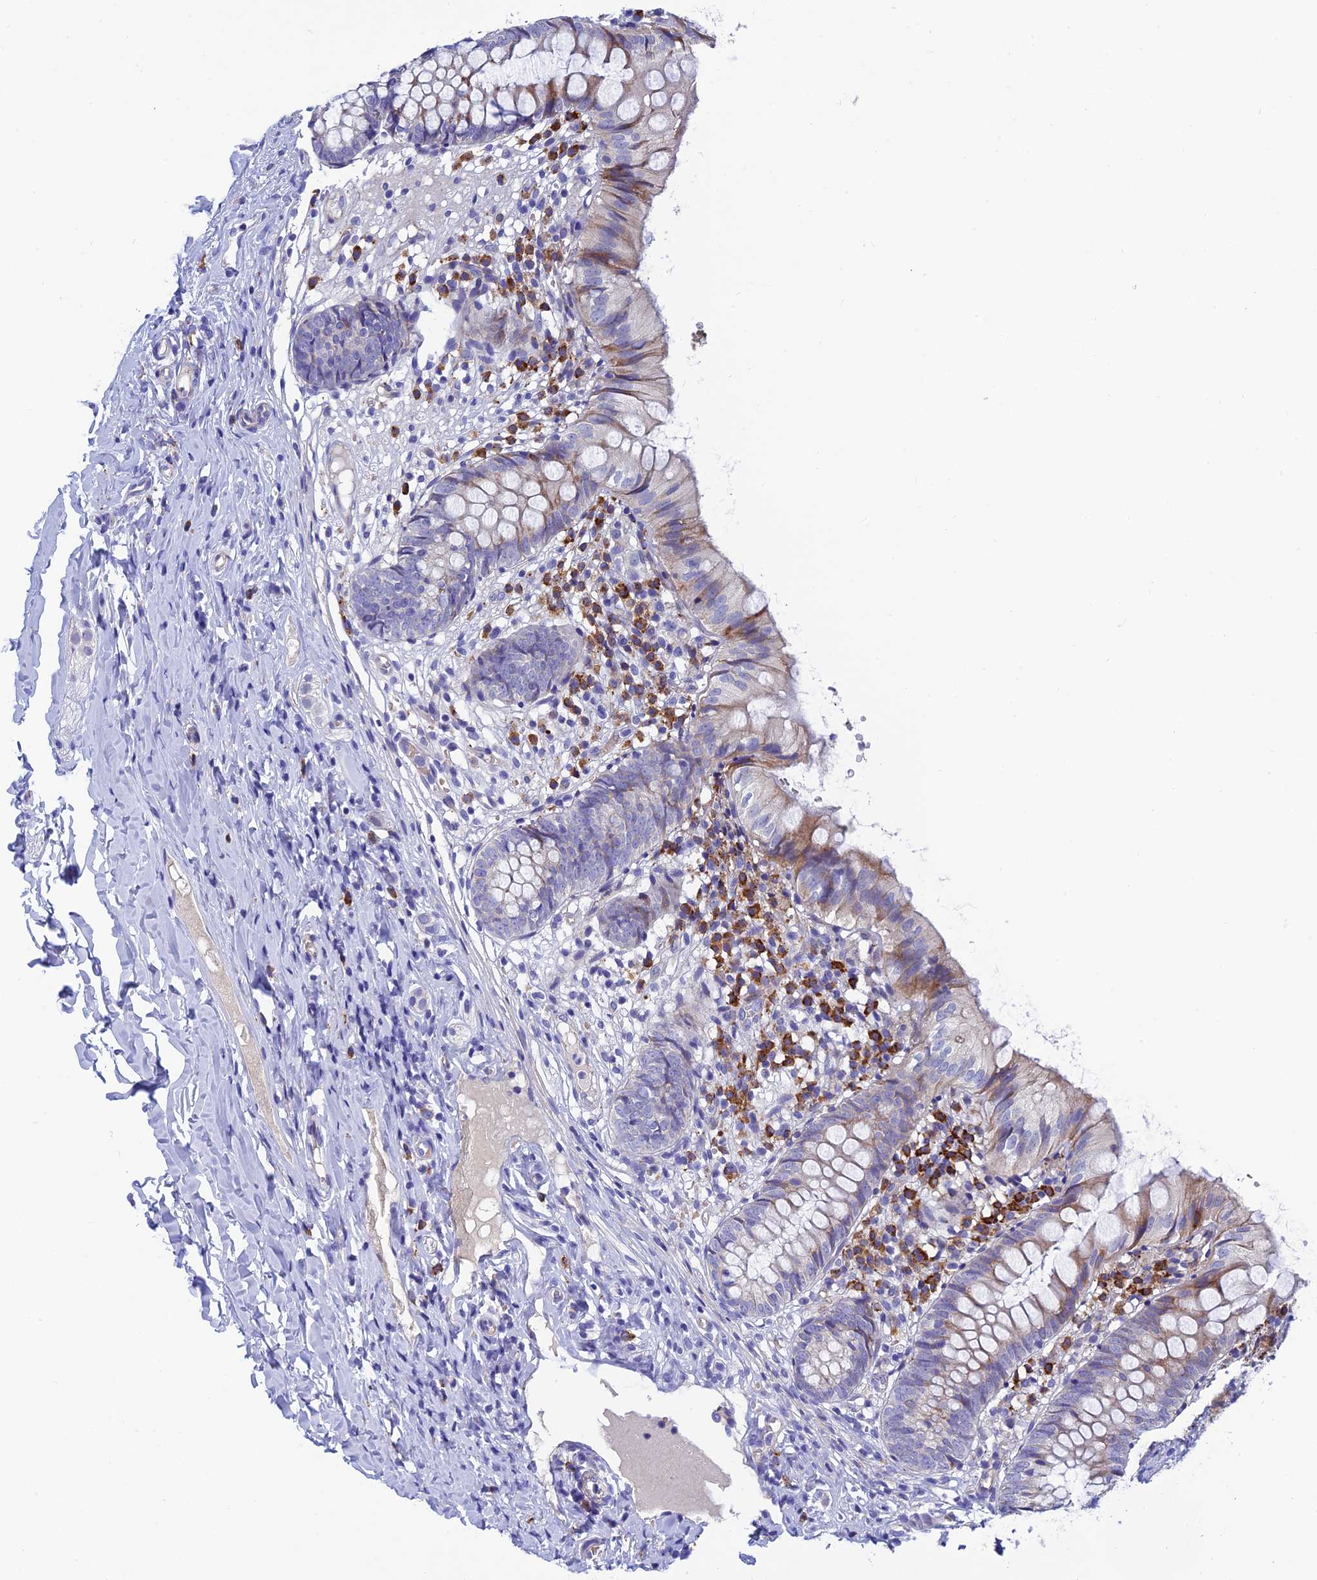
{"staining": {"intensity": "weak", "quantity": "<25%", "location": "cytoplasmic/membranous"}, "tissue": "appendix", "cell_type": "Glandular cells", "image_type": "normal", "snomed": [{"axis": "morphology", "description": "Normal tissue, NOS"}, {"axis": "topography", "description": "Appendix"}], "caption": "Glandular cells show no significant protein expression in normal appendix. (DAB immunohistochemistry, high magnification).", "gene": "MACIR", "patient": {"sex": "male", "age": 8}}